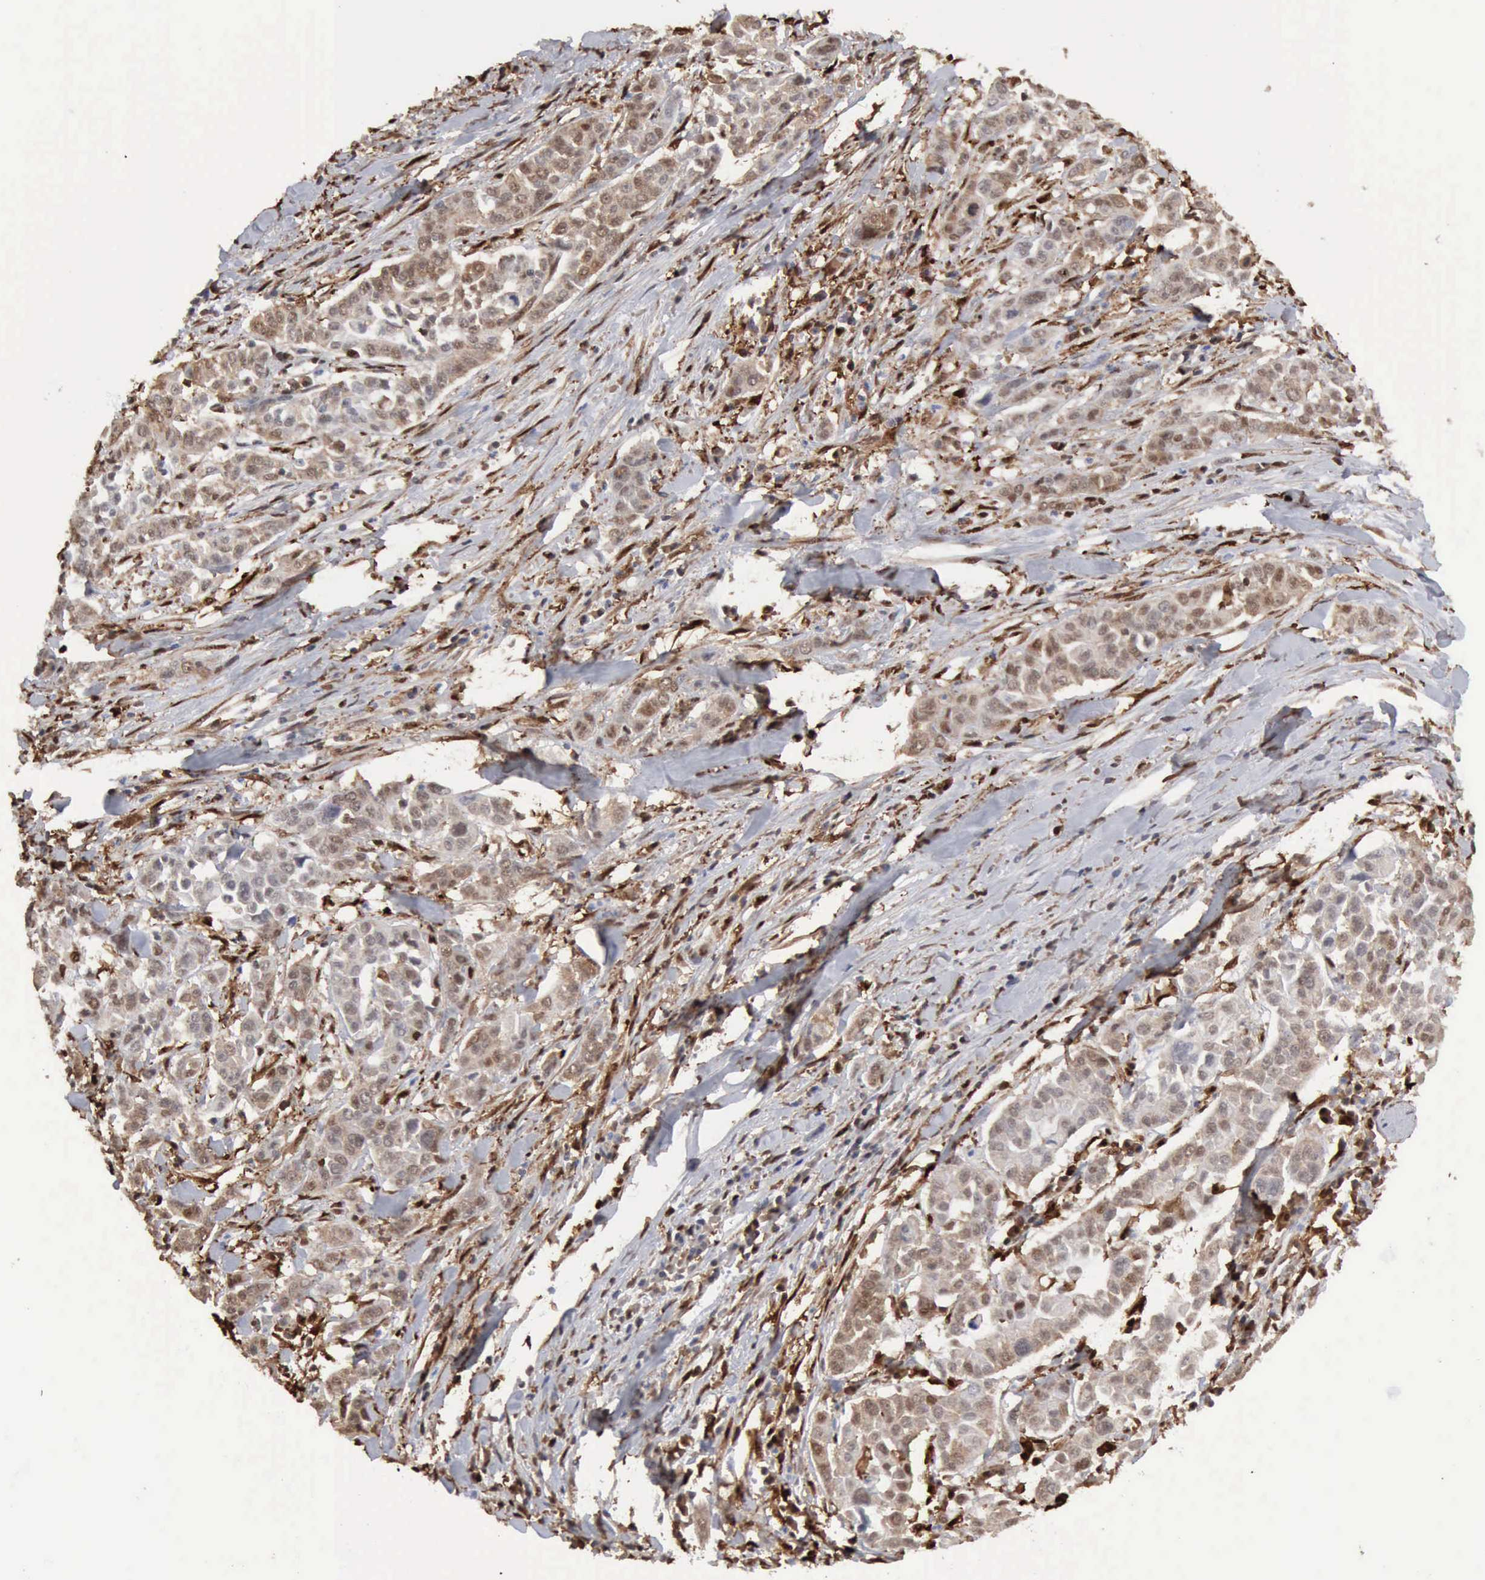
{"staining": {"intensity": "weak", "quantity": "25%-75%", "location": "cytoplasmic/membranous,nuclear"}, "tissue": "pancreatic cancer", "cell_type": "Tumor cells", "image_type": "cancer", "snomed": [{"axis": "morphology", "description": "Adenocarcinoma, NOS"}, {"axis": "topography", "description": "Pancreas"}], "caption": "Weak cytoplasmic/membranous and nuclear protein staining is appreciated in approximately 25%-75% of tumor cells in adenocarcinoma (pancreatic).", "gene": "STAT1", "patient": {"sex": "female", "age": 52}}